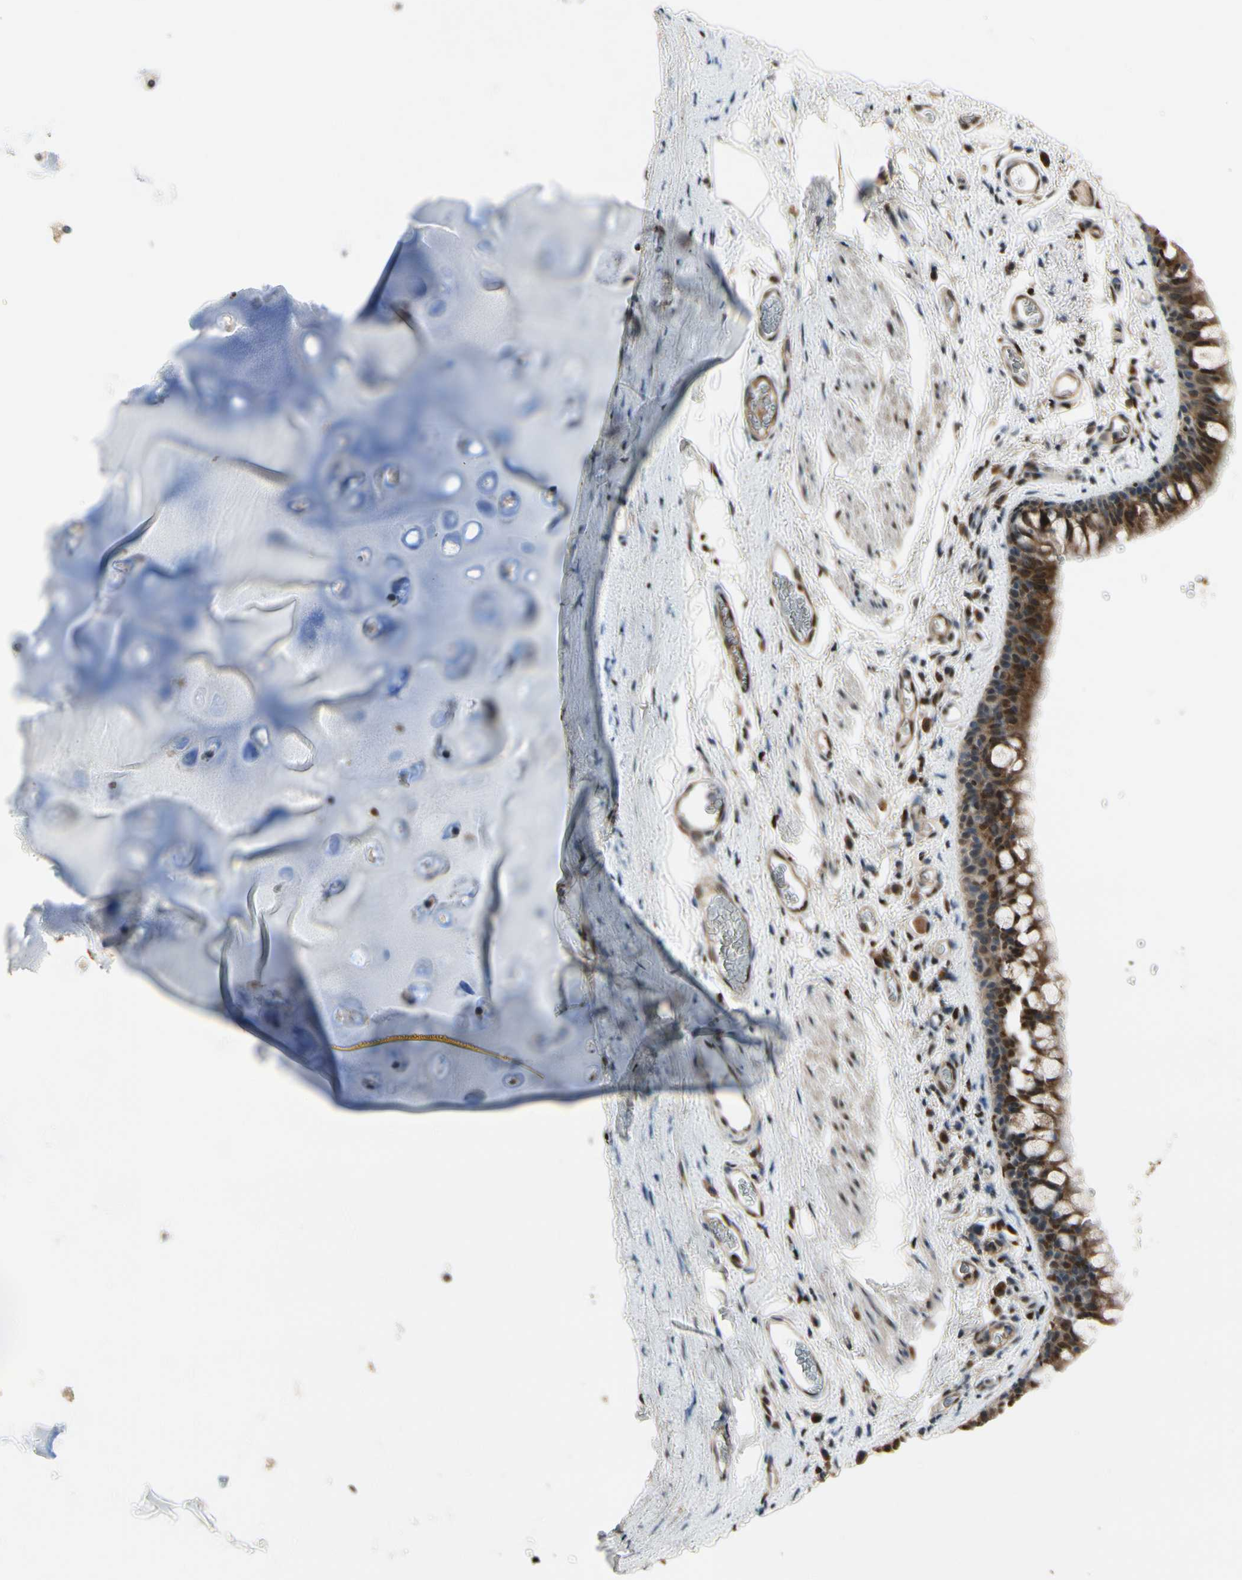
{"staining": {"intensity": "strong", "quantity": ">75%", "location": "cytoplasmic/membranous"}, "tissue": "bronchus", "cell_type": "Respiratory epithelial cells", "image_type": "normal", "snomed": [{"axis": "morphology", "description": "Normal tissue, NOS"}, {"axis": "morphology", "description": "Malignant melanoma, Metastatic site"}, {"axis": "topography", "description": "Bronchus"}, {"axis": "topography", "description": "Lung"}], "caption": "An immunohistochemistry (IHC) micrograph of benign tissue is shown. Protein staining in brown shows strong cytoplasmic/membranous positivity in bronchus within respiratory epithelial cells. (Stains: DAB (3,3'-diaminobenzidine) in brown, nuclei in blue, Microscopy: brightfield microscopy at high magnification).", "gene": "CGREF1", "patient": {"sex": "male", "age": 64}}